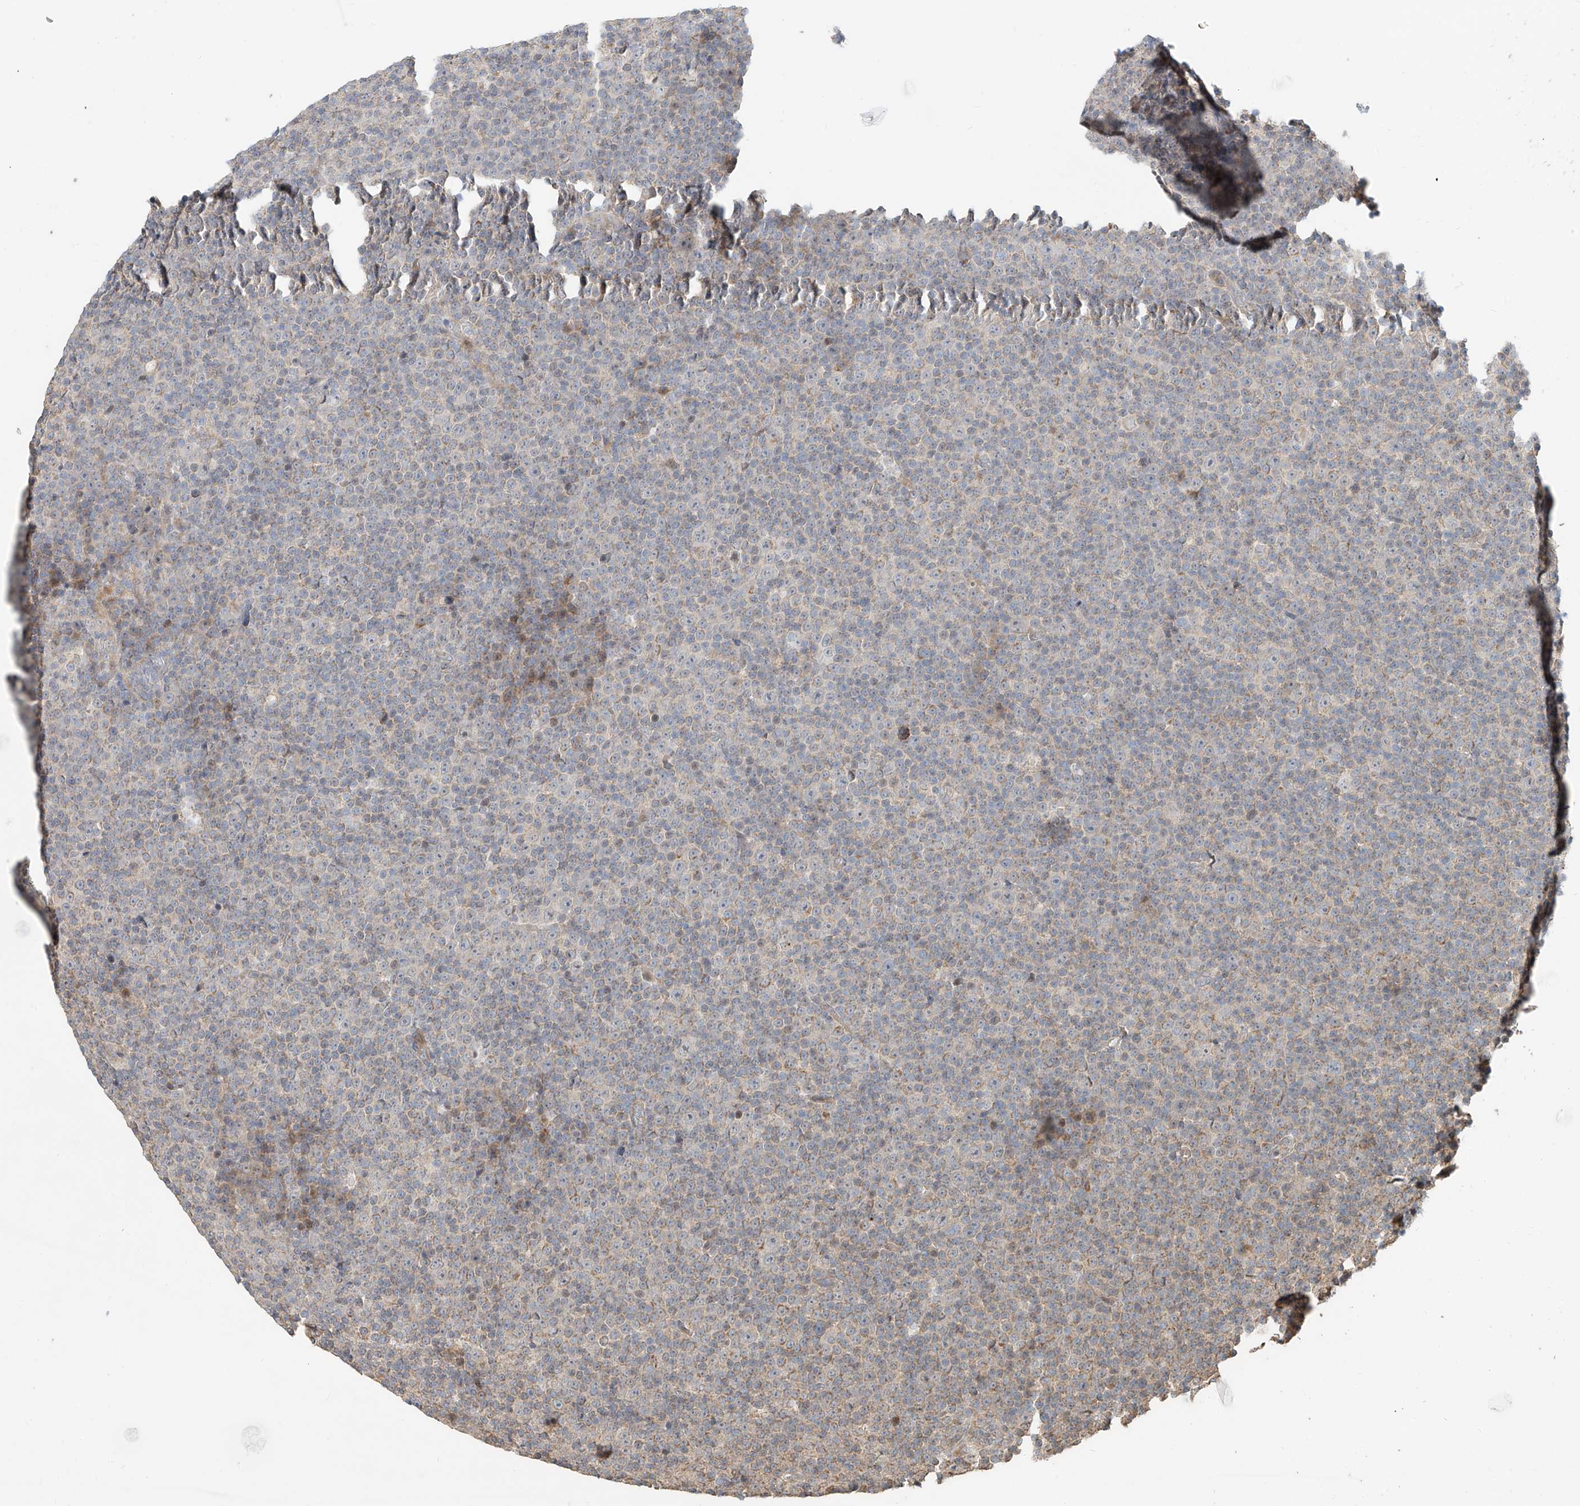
{"staining": {"intensity": "negative", "quantity": "none", "location": "none"}, "tissue": "lymphoma", "cell_type": "Tumor cells", "image_type": "cancer", "snomed": [{"axis": "morphology", "description": "Malignant lymphoma, non-Hodgkin's type, Low grade"}, {"axis": "topography", "description": "Lymph node"}], "caption": "IHC histopathology image of neoplastic tissue: human lymphoma stained with DAB reveals no significant protein expression in tumor cells.", "gene": "TMEM61", "patient": {"sex": "female", "age": 67}}